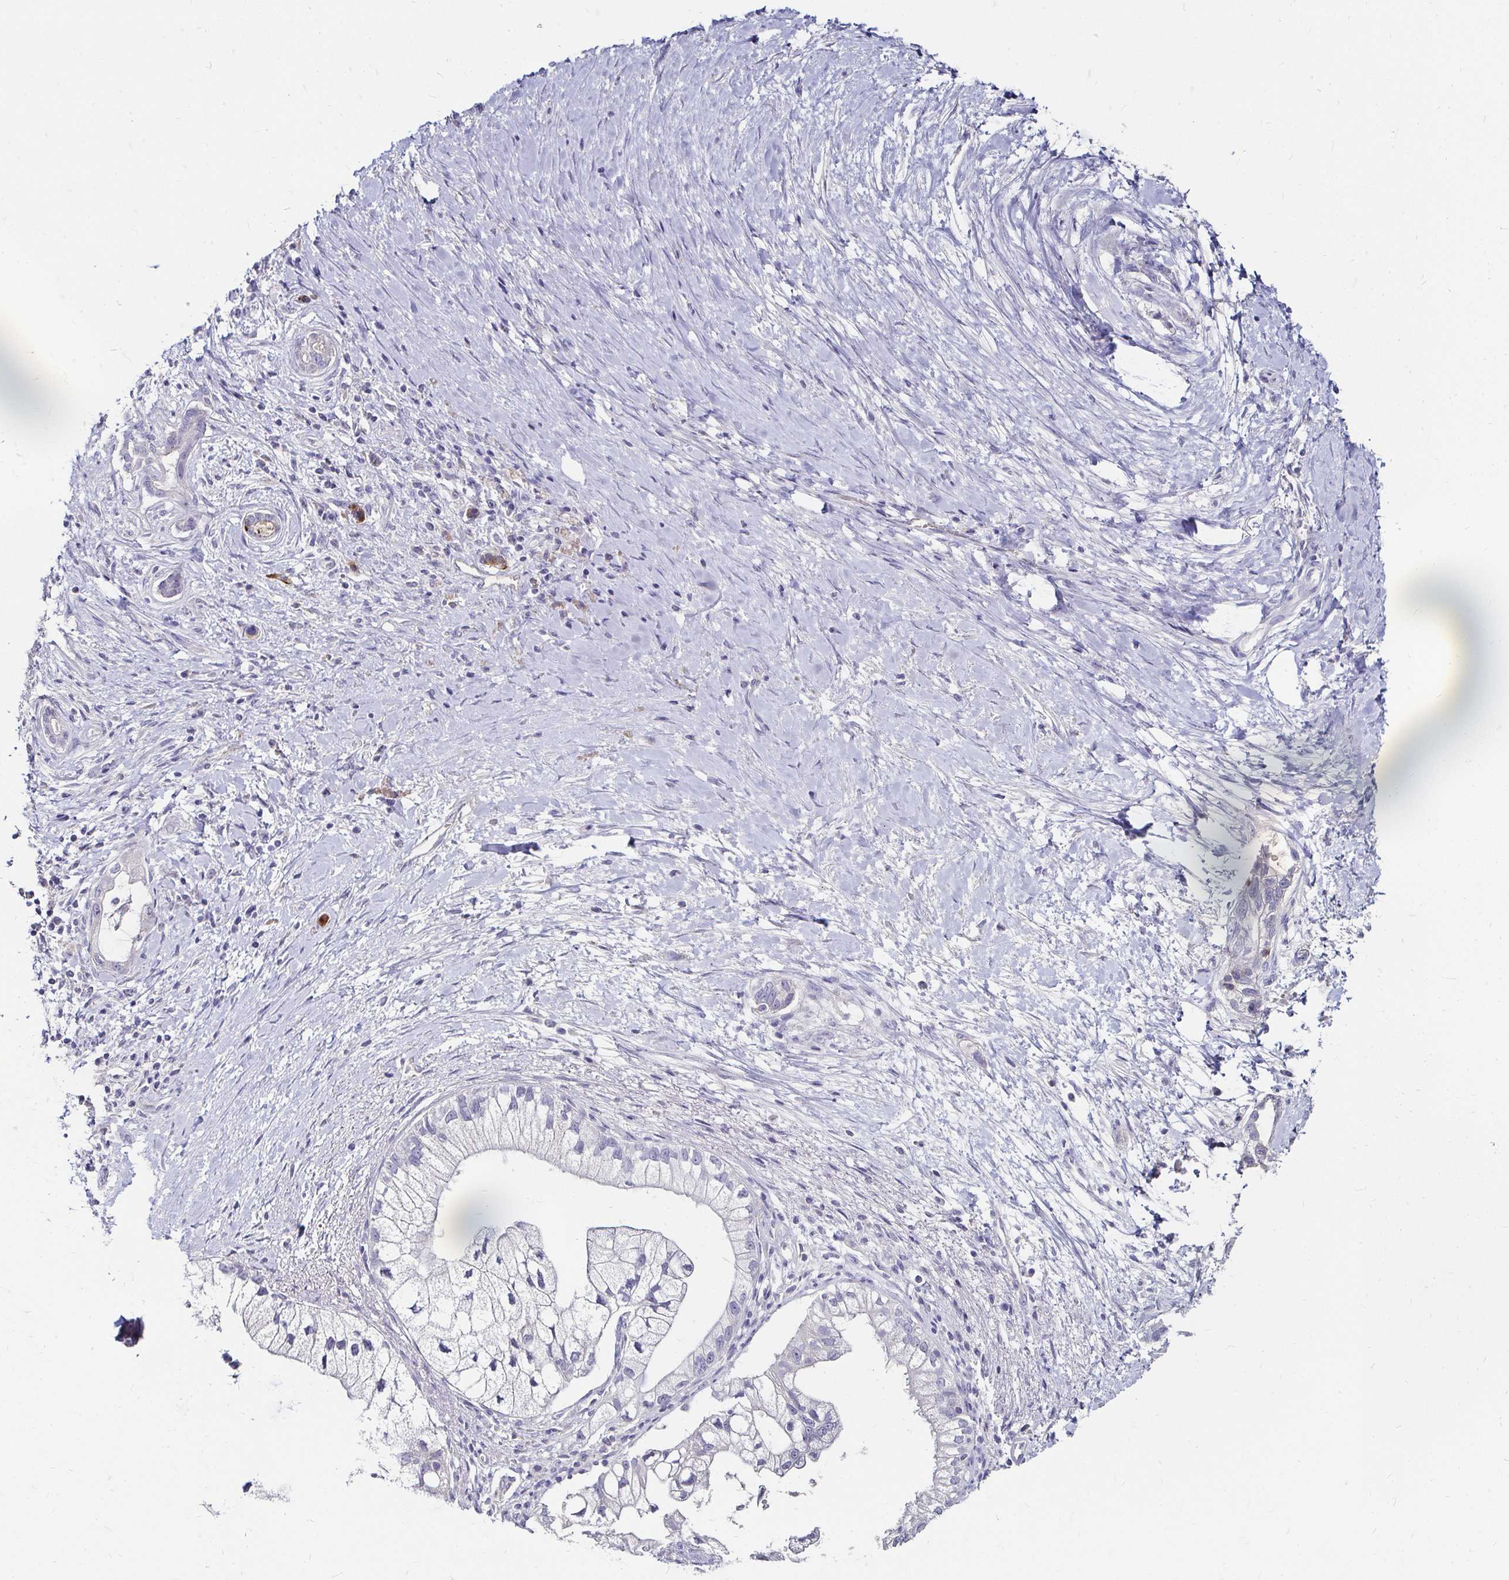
{"staining": {"intensity": "negative", "quantity": "none", "location": "none"}, "tissue": "pancreatic cancer", "cell_type": "Tumor cells", "image_type": "cancer", "snomed": [{"axis": "morphology", "description": "Adenocarcinoma, NOS"}, {"axis": "topography", "description": "Pancreas"}], "caption": "There is no significant expression in tumor cells of adenocarcinoma (pancreatic).", "gene": "SCG3", "patient": {"sex": "male", "age": 70}}